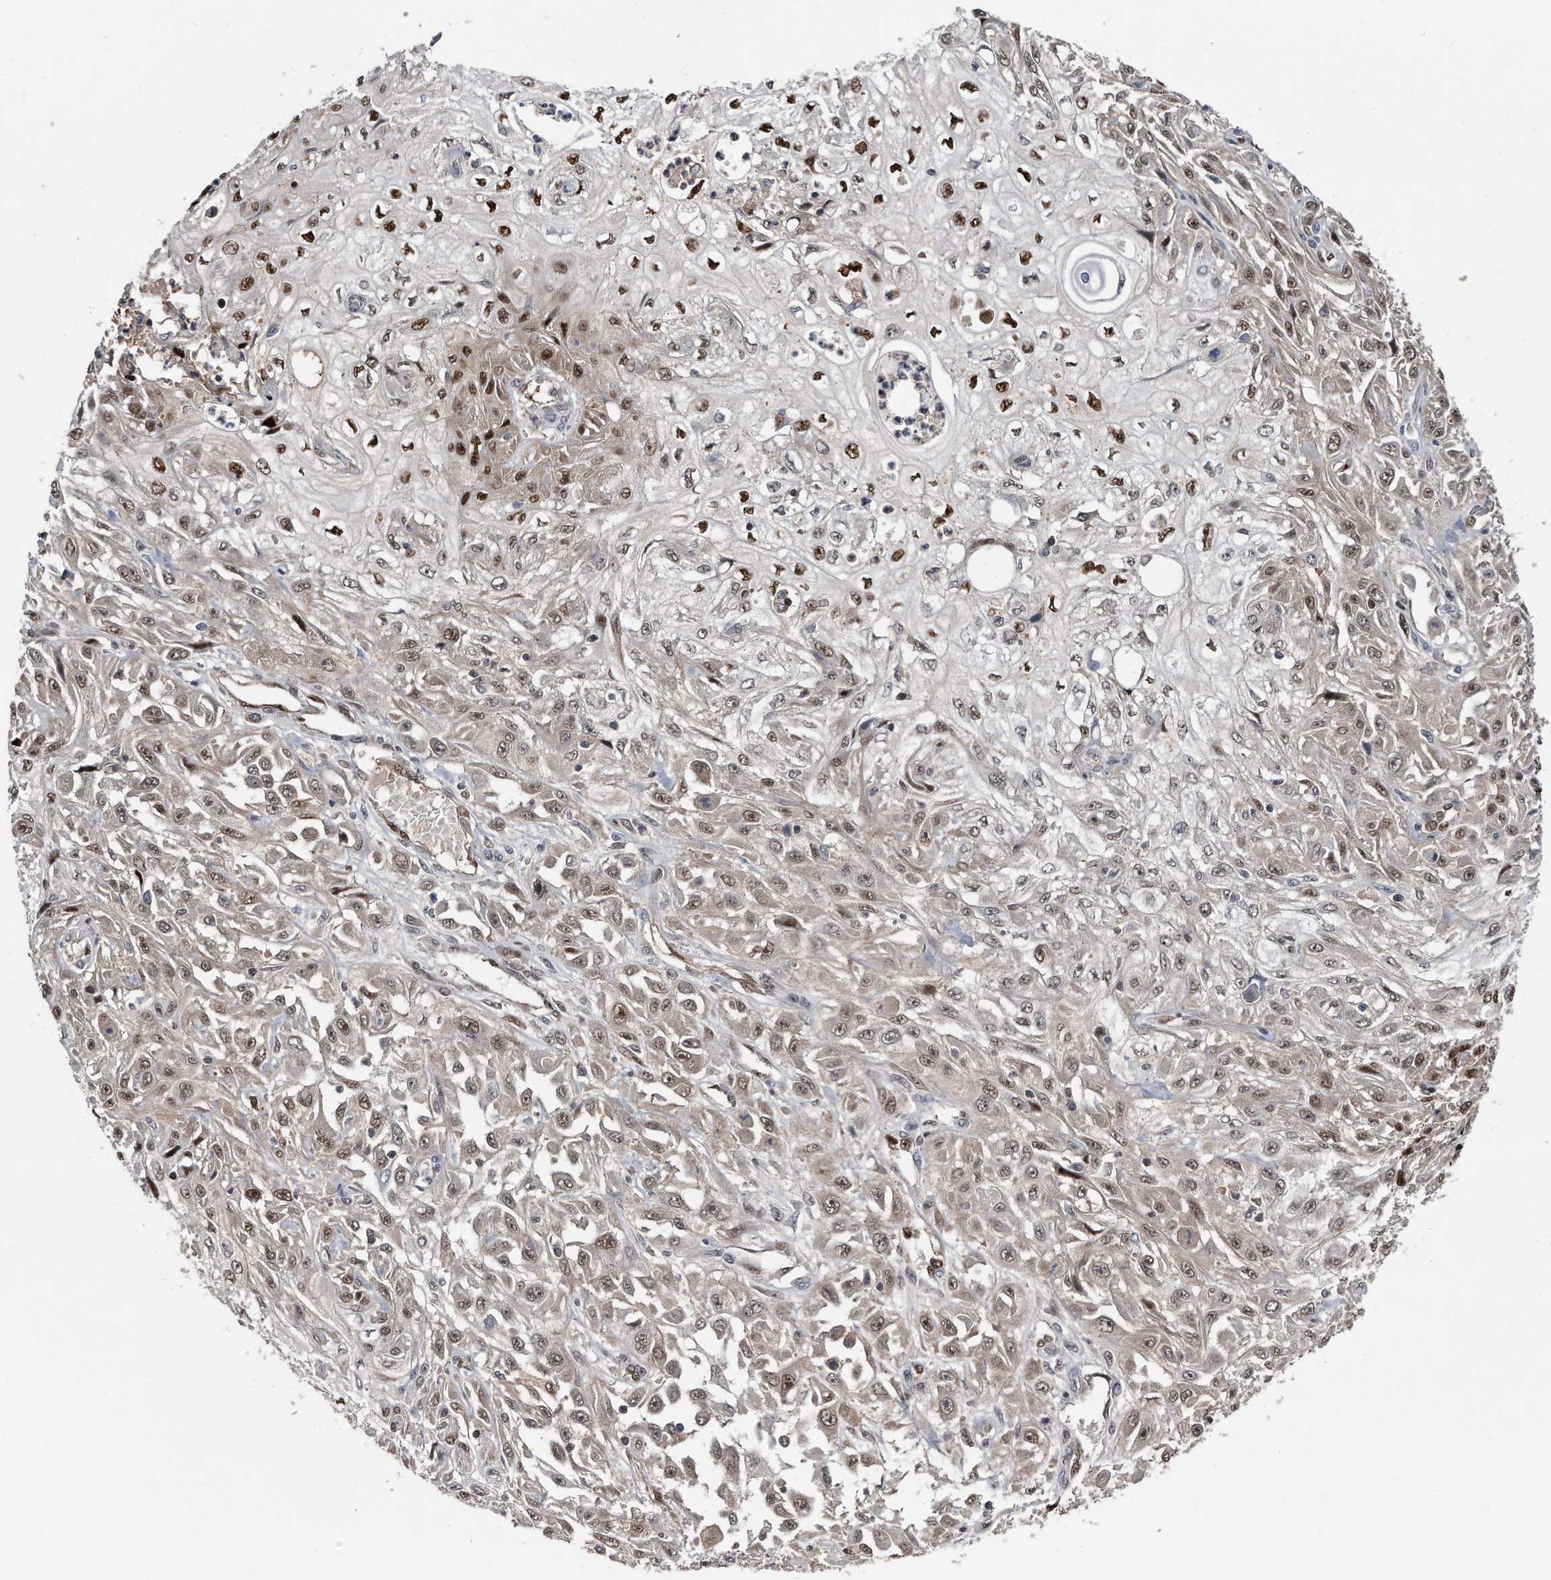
{"staining": {"intensity": "strong", "quantity": "25%-75%", "location": "nuclear"}, "tissue": "skin cancer", "cell_type": "Tumor cells", "image_type": "cancer", "snomed": [{"axis": "morphology", "description": "Squamous cell carcinoma, NOS"}, {"axis": "morphology", "description": "Squamous cell carcinoma, metastatic, NOS"}, {"axis": "topography", "description": "Skin"}, {"axis": "topography", "description": "Lymph node"}], "caption": "Approximately 25%-75% of tumor cells in metastatic squamous cell carcinoma (skin) exhibit strong nuclear protein positivity as visualized by brown immunohistochemical staining.", "gene": "RAD23B", "patient": {"sex": "male", "age": 75}}